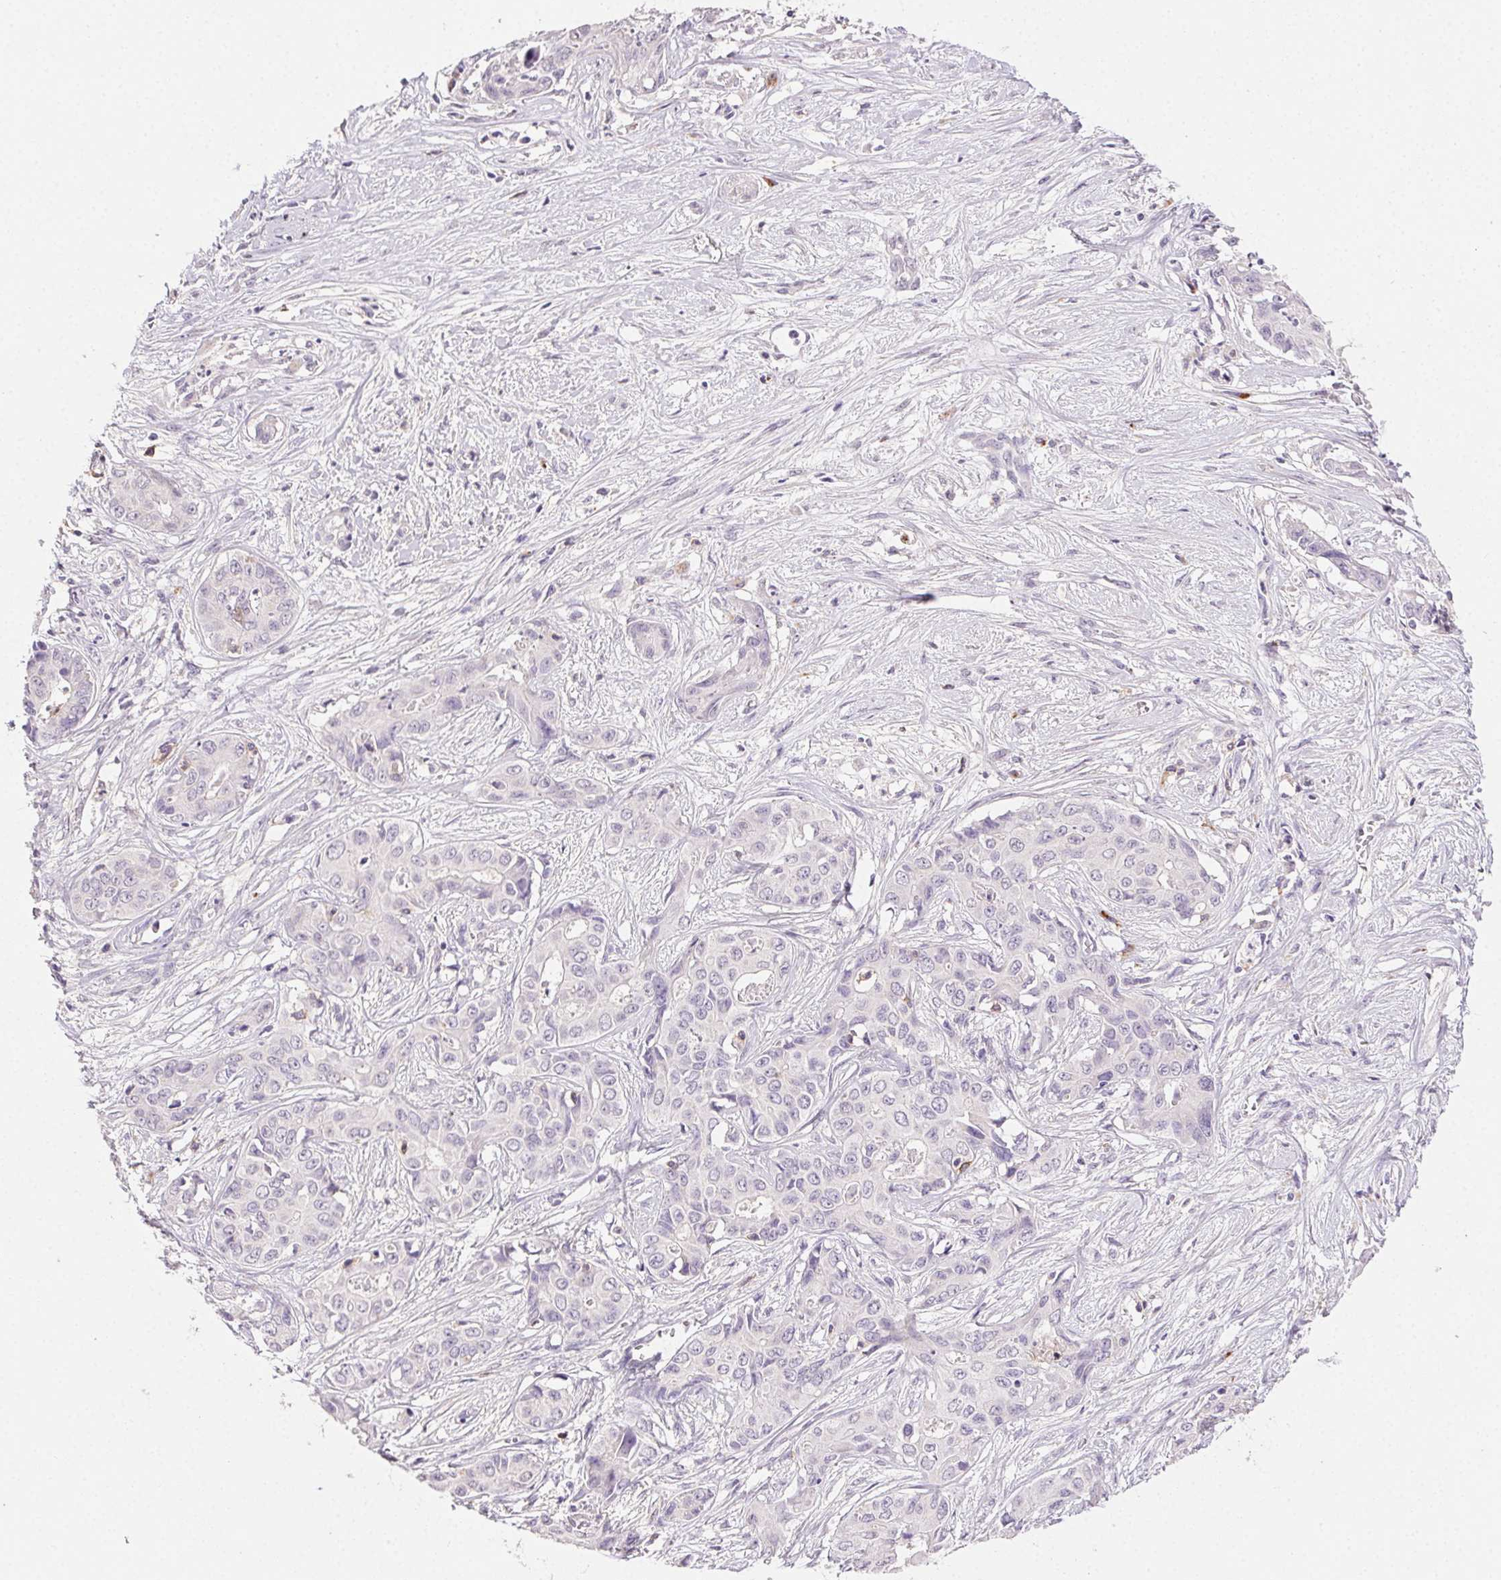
{"staining": {"intensity": "negative", "quantity": "none", "location": "none"}, "tissue": "liver cancer", "cell_type": "Tumor cells", "image_type": "cancer", "snomed": [{"axis": "morphology", "description": "Cholangiocarcinoma"}, {"axis": "topography", "description": "Liver"}], "caption": "Cholangiocarcinoma (liver) was stained to show a protein in brown. There is no significant positivity in tumor cells.", "gene": "AKAP5", "patient": {"sex": "female", "age": 65}}